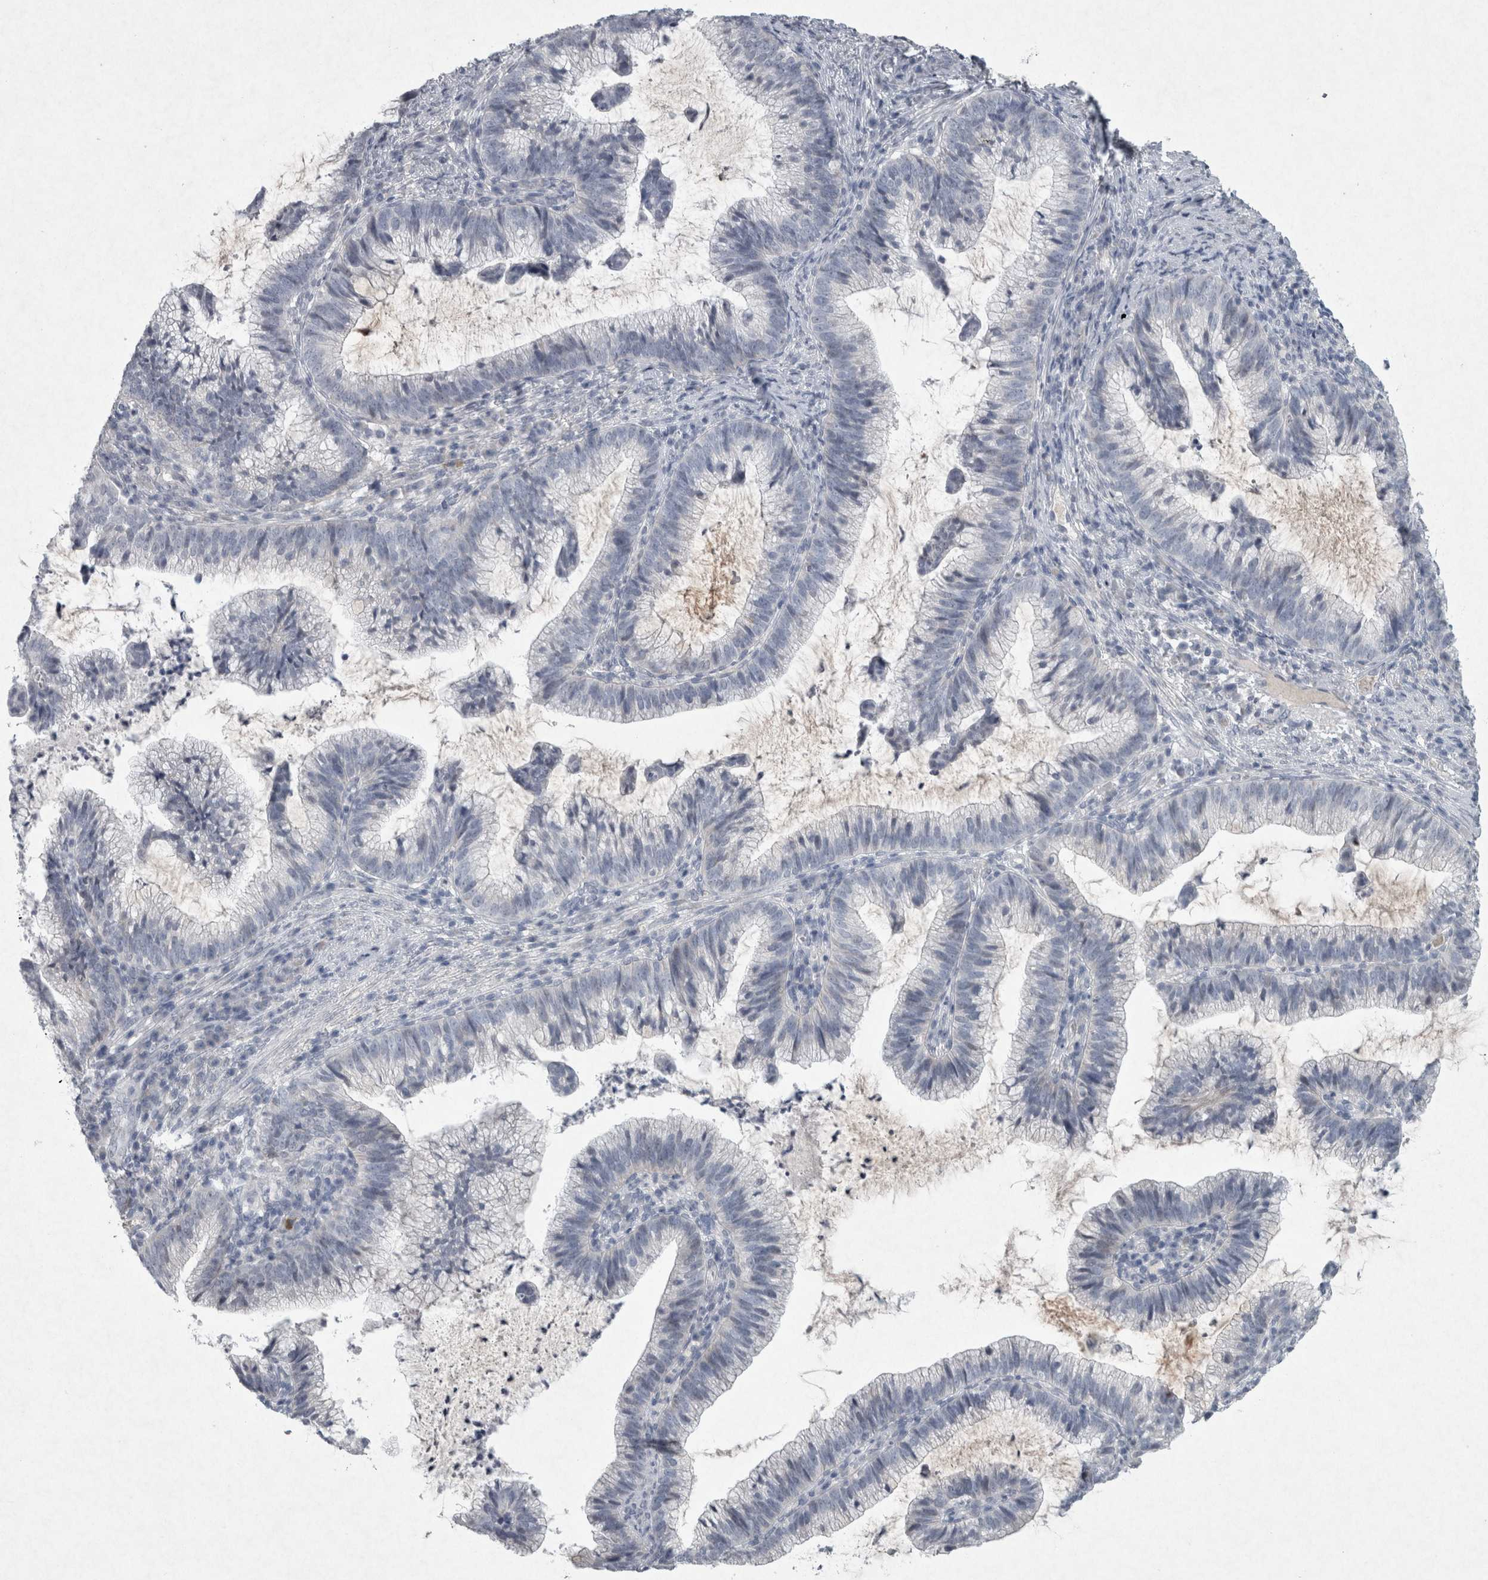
{"staining": {"intensity": "moderate", "quantity": "<25%", "location": "nuclear"}, "tissue": "cervical cancer", "cell_type": "Tumor cells", "image_type": "cancer", "snomed": [{"axis": "morphology", "description": "Adenocarcinoma, NOS"}, {"axis": "topography", "description": "Cervix"}], "caption": "Human adenocarcinoma (cervical) stained with a brown dye demonstrates moderate nuclear positive staining in about <25% of tumor cells.", "gene": "PDX1", "patient": {"sex": "female", "age": 36}}